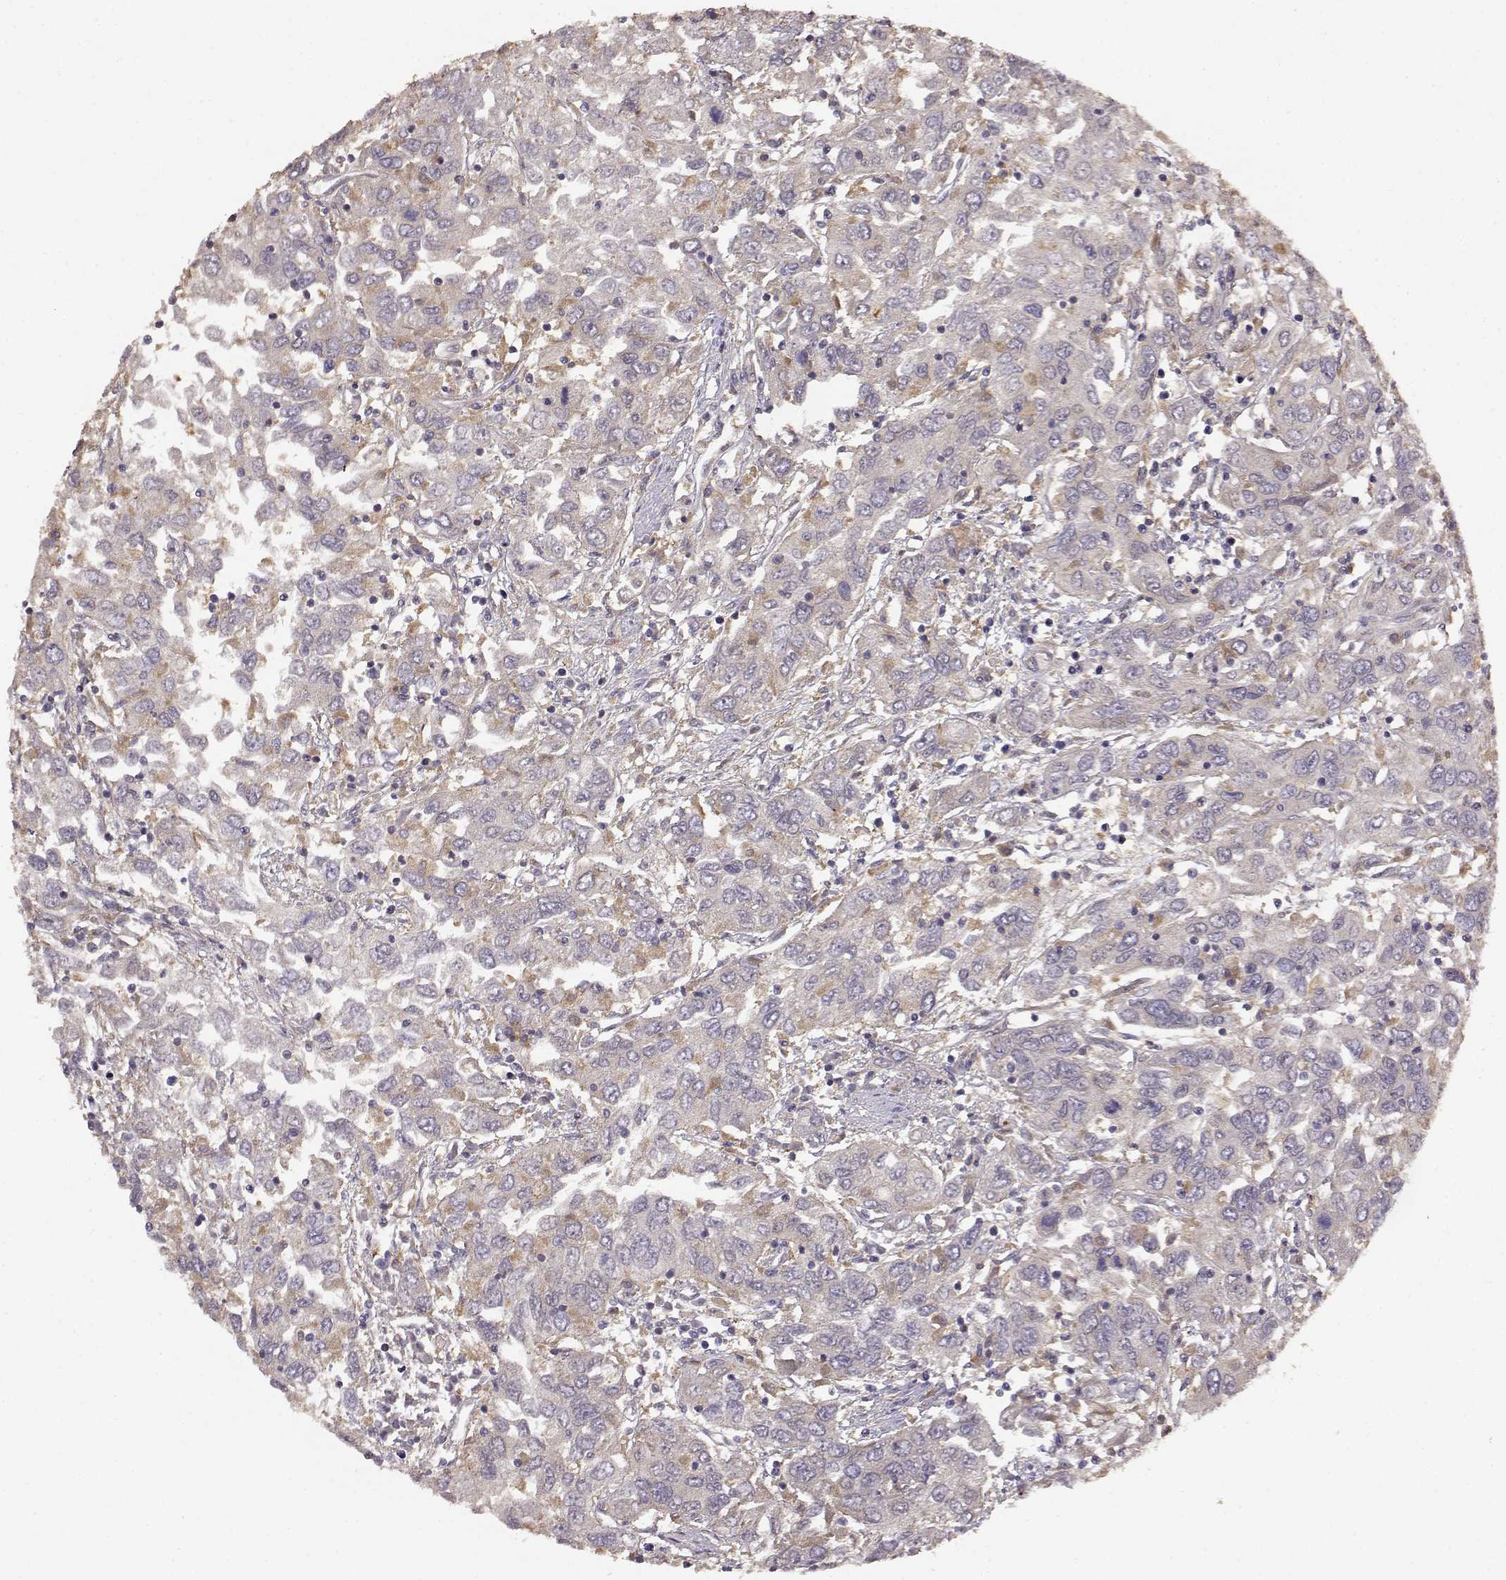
{"staining": {"intensity": "weak", "quantity": "<25%", "location": "cytoplasmic/membranous"}, "tissue": "urothelial cancer", "cell_type": "Tumor cells", "image_type": "cancer", "snomed": [{"axis": "morphology", "description": "Urothelial carcinoma, High grade"}, {"axis": "topography", "description": "Urinary bladder"}], "caption": "The immunohistochemistry image has no significant expression in tumor cells of high-grade urothelial carcinoma tissue. (DAB immunohistochemistry with hematoxylin counter stain).", "gene": "CRIM1", "patient": {"sex": "male", "age": 76}}